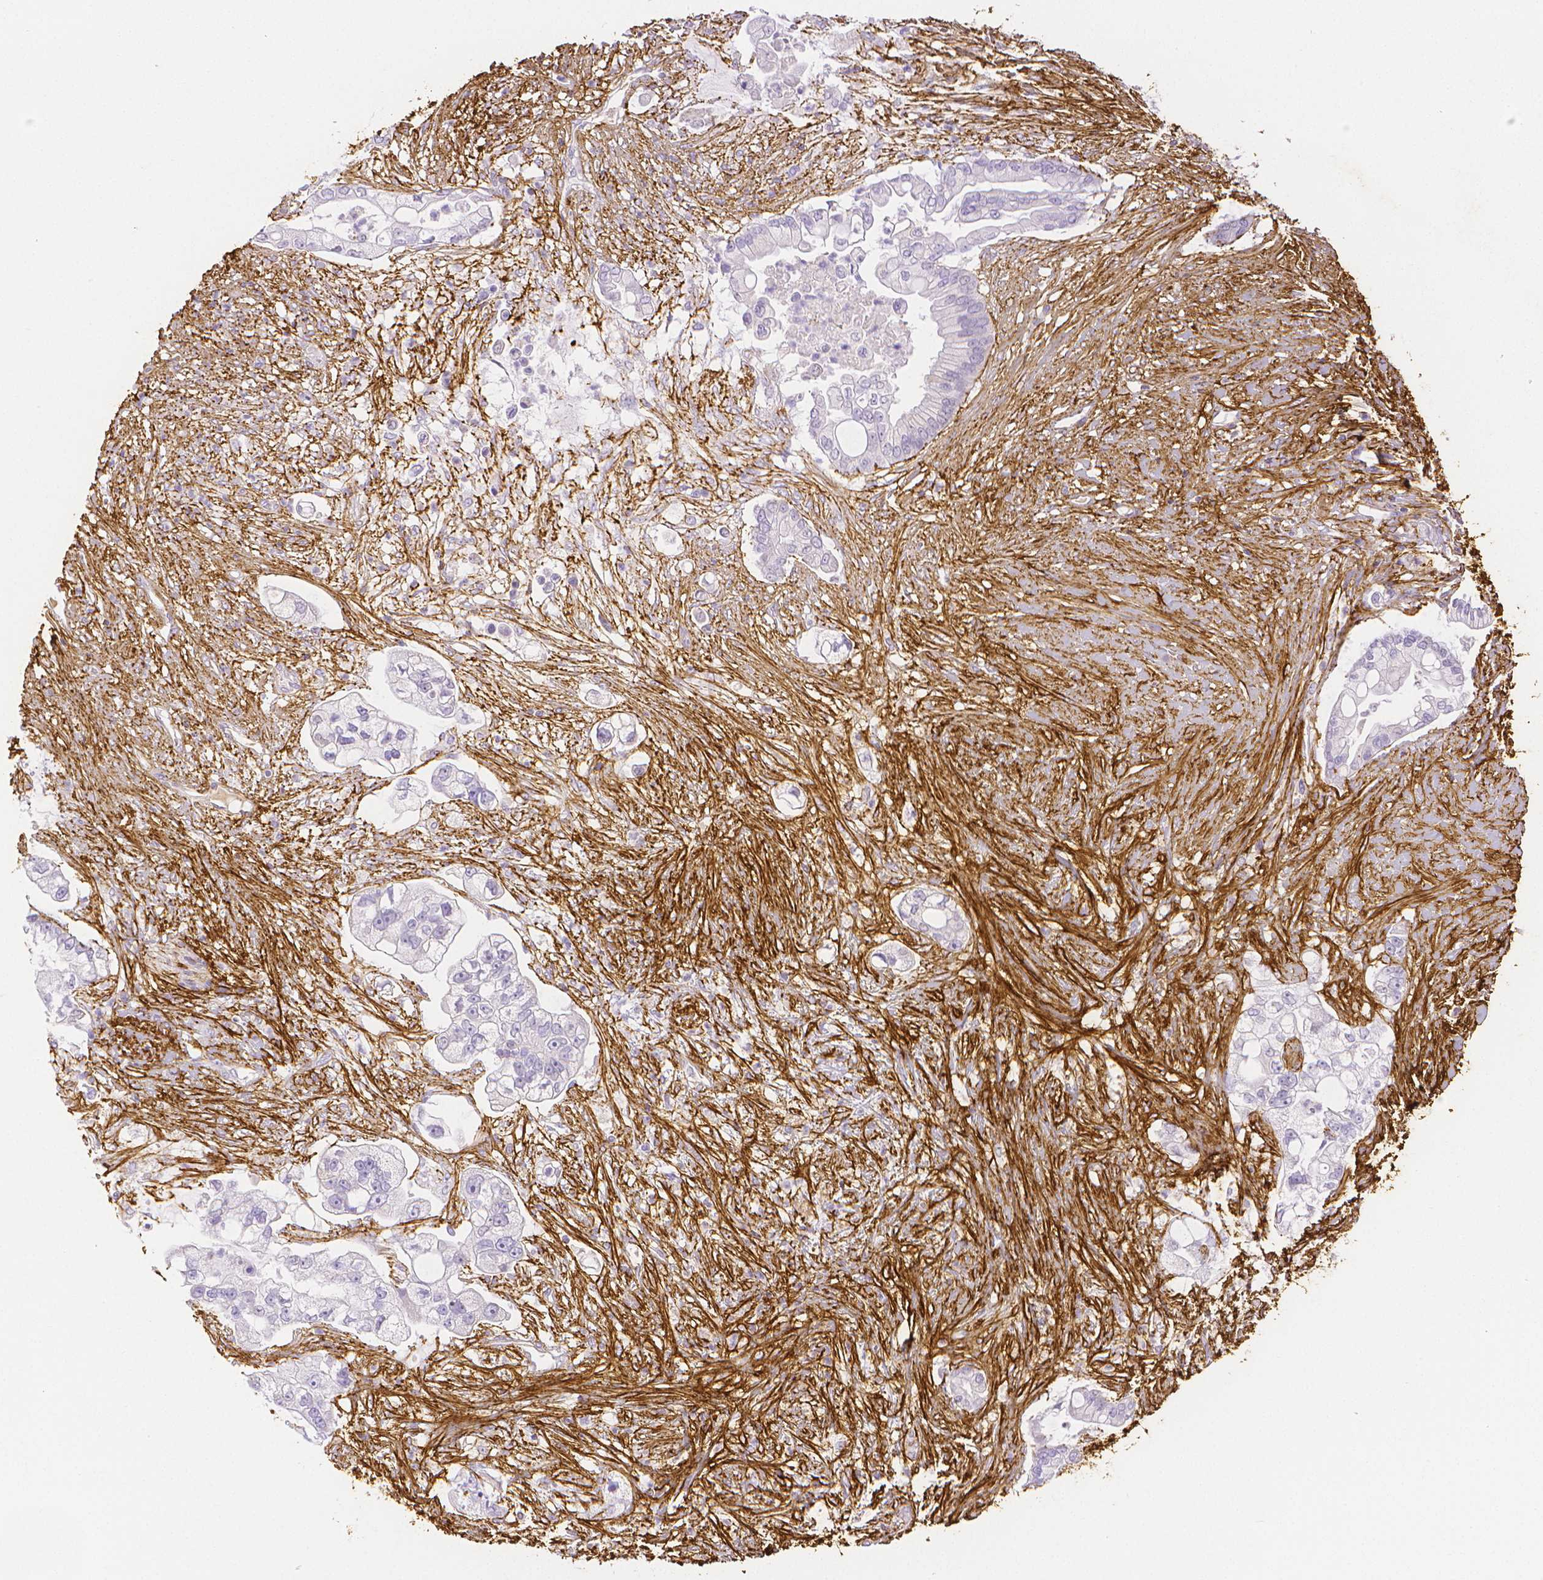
{"staining": {"intensity": "negative", "quantity": "none", "location": "none"}, "tissue": "pancreatic cancer", "cell_type": "Tumor cells", "image_type": "cancer", "snomed": [{"axis": "morphology", "description": "Adenocarcinoma, NOS"}, {"axis": "topography", "description": "Pancreas"}], "caption": "Tumor cells are negative for protein expression in human pancreatic cancer (adenocarcinoma).", "gene": "FBN1", "patient": {"sex": "female", "age": 69}}